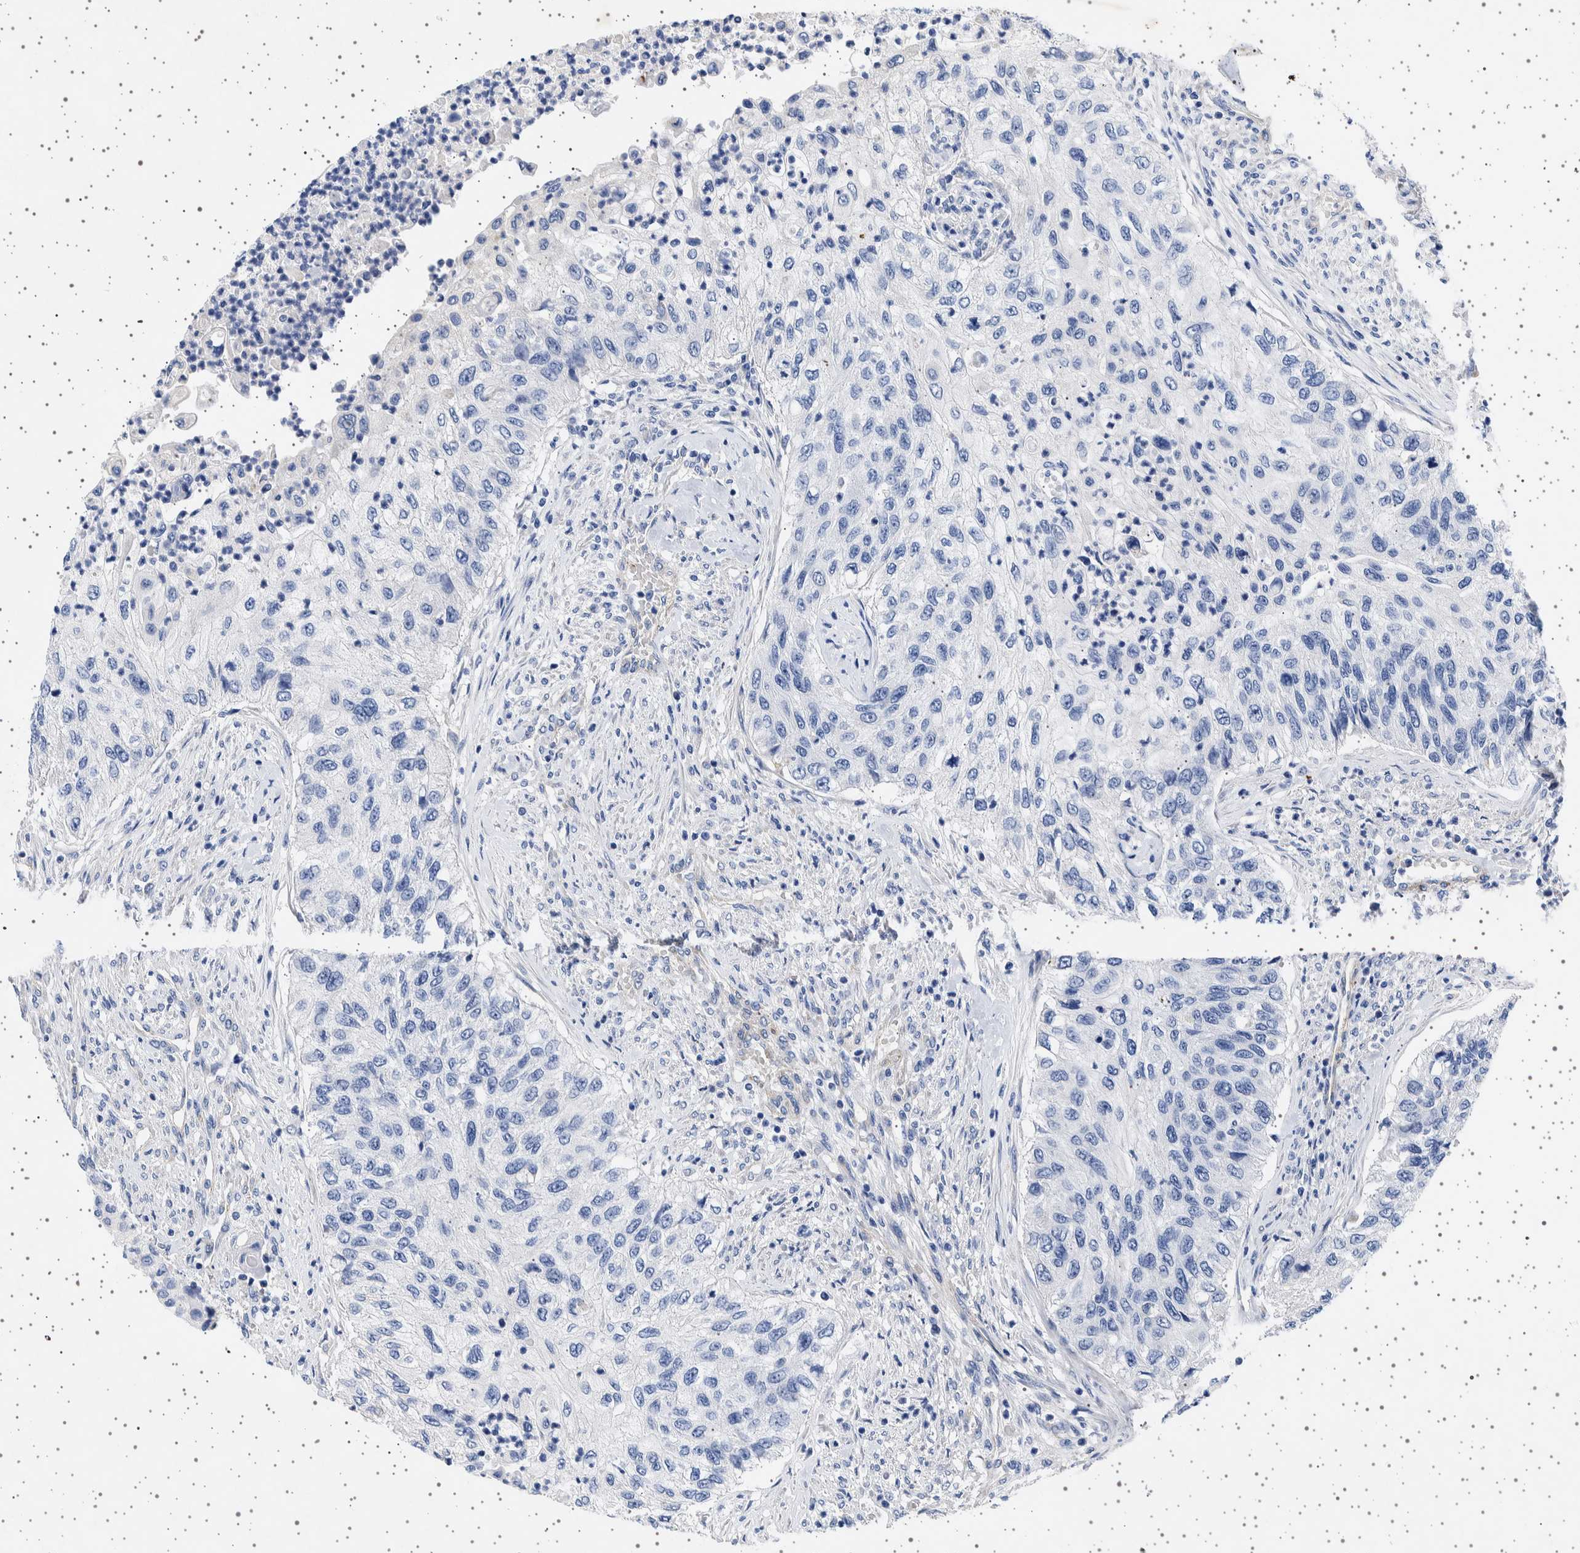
{"staining": {"intensity": "negative", "quantity": "none", "location": "none"}, "tissue": "urothelial cancer", "cell_type": "Tumor cells", "image_type": "cancer", "snomed": [{"axis": "morphology", "description": "Urothelial carcinoma, High grade"}, {"axis": "topography", "description": "Urinary bladder"}], "caption": "Human urothelial cancer stained for a protein using immunohistochemistry exhibits no expression in tumor cells.", "gene": "SEPTIN4", "patient": {"sex": "female", "age": 60}}